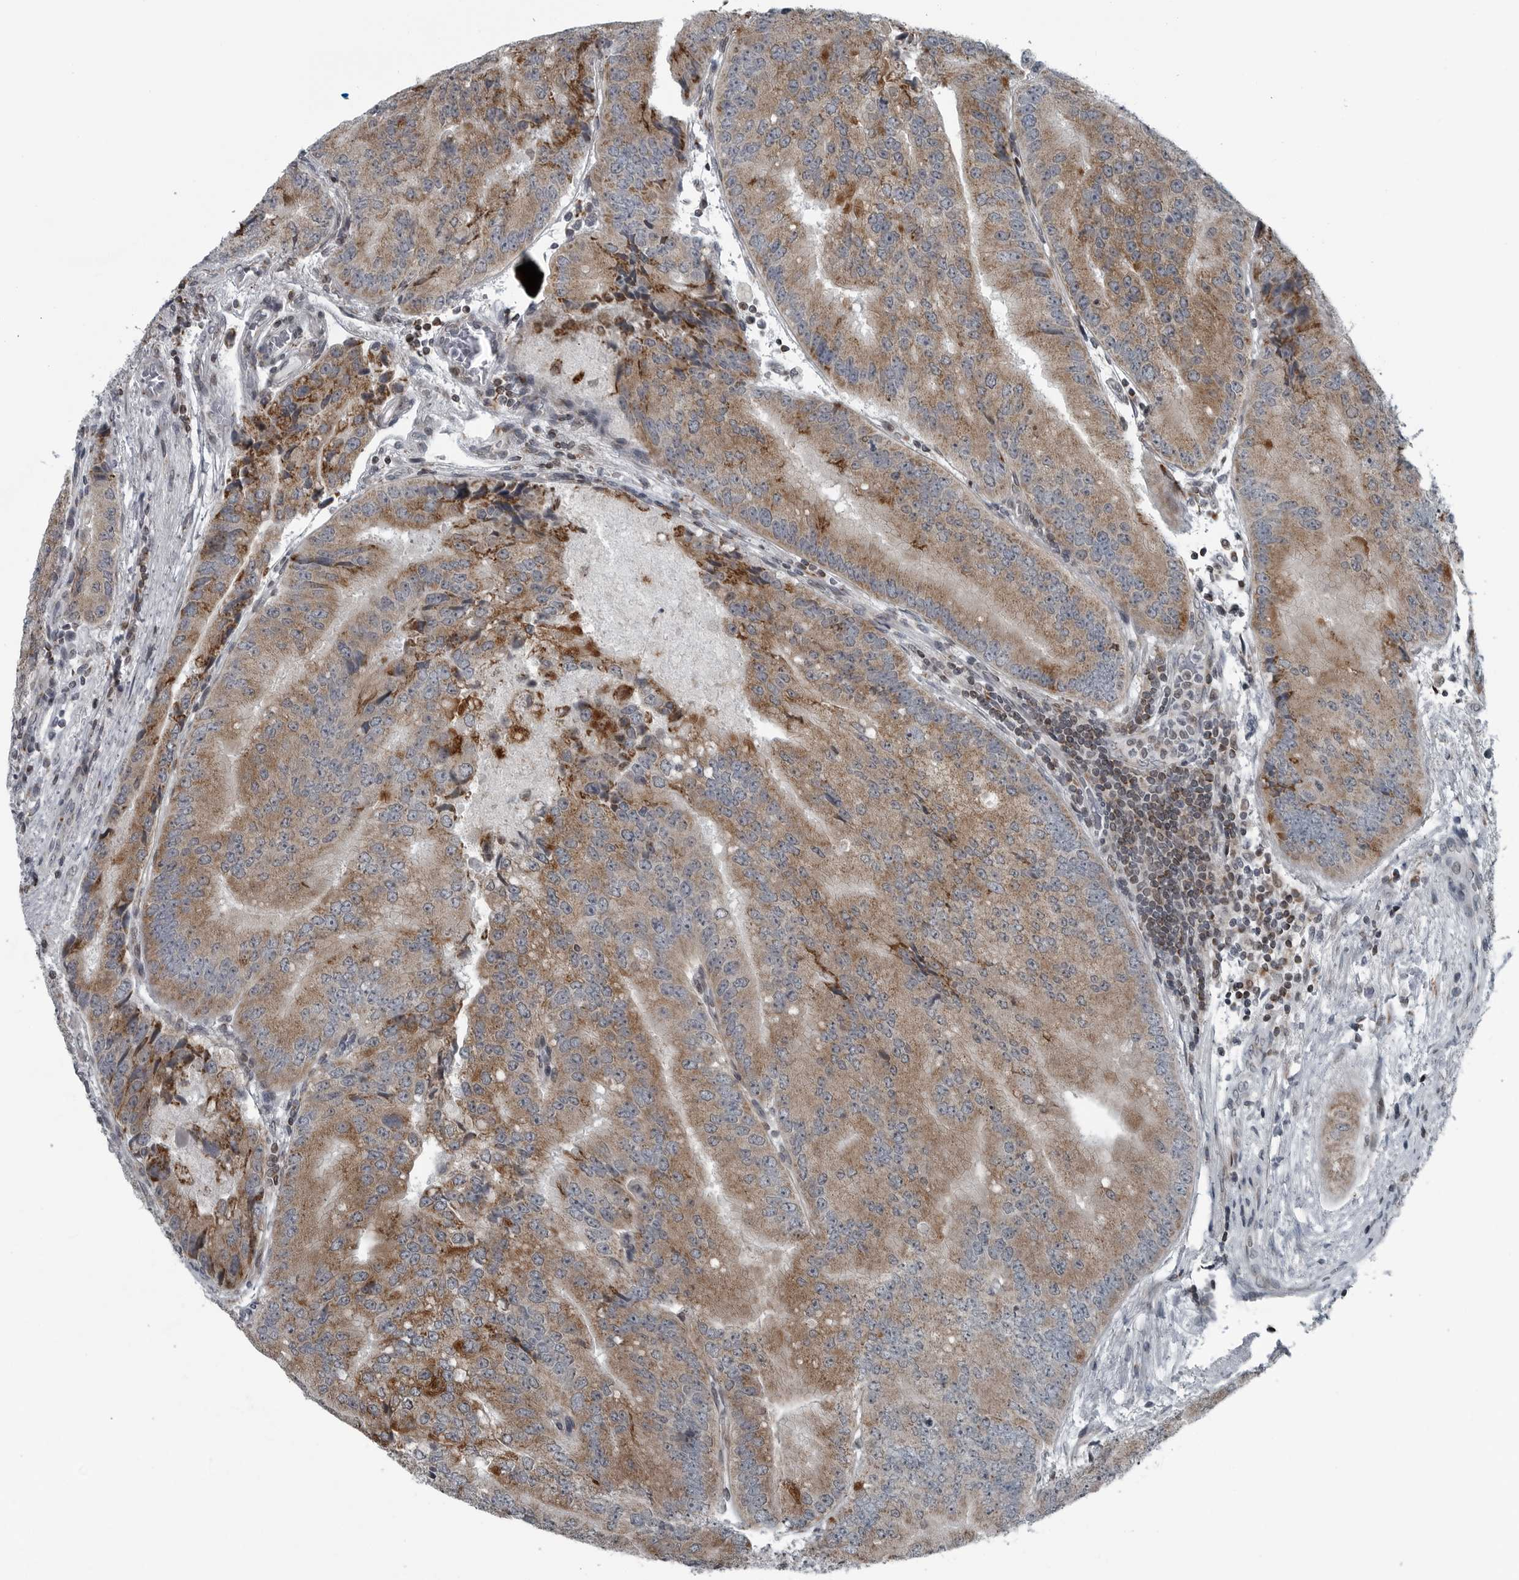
{"staining": {"intensity": "moderate", "quantity": ">75%", "location": "cytoplasmic/membranous"}, "tissue": "prostate cancer", "cell_type": "Tumor cells", "image_type": "cancer", "snomed": [{"axis": "morphology", "description": "Adenocarcinoma, High grade"}, {"axis": "topography", "description": "Prostate"}], "caption": "High-magnification brightfield microscopy of prostate high-grade adenocarcinoma stained with DAB (brown) and counterstained with hematoxylin (blue). tumor cells exhibit moderate cytoplasmic/membranous staining is appreciated in about>75% of cells.", "gene": "GAK", "patient": {"sex": "male", "age": 70}}